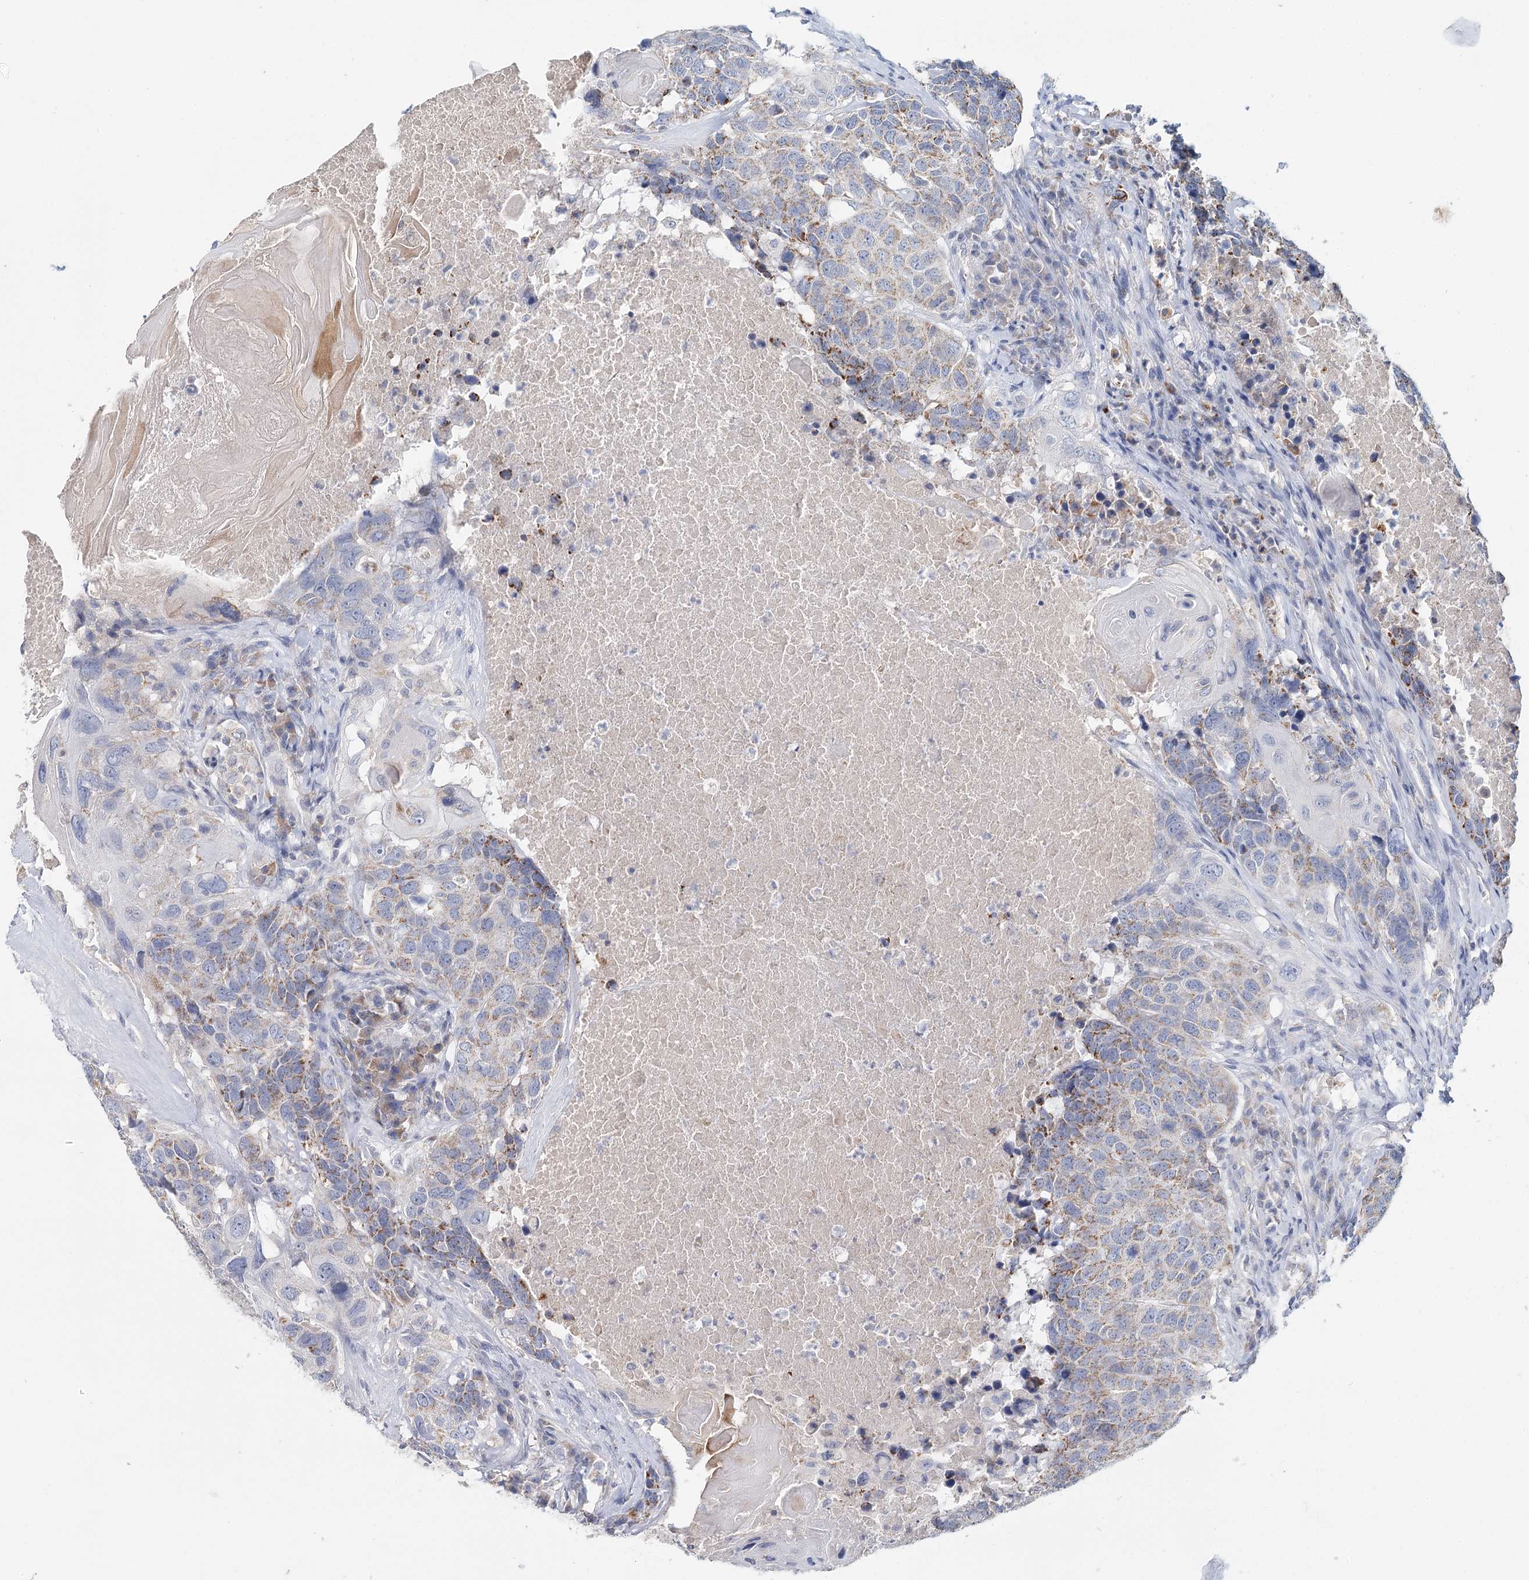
{"staining": {"intensity": "moderate", "quantity": "25%-75%", "location": "cytoplasmic/membranous"}, "tissue": "head and neck cancer", "cell_type": "Tumor cells", "image_type": "cancer", "snomed": [{"axis": "morphology", "description": "Squamous cell carcinoma, NOS"}, {"axis": "topography", "description": "Head-Neck"}], "caption": "Protein staining by immunohistochemistry (IHC) displays moderate cytoplasmic/membranous staining in approximately 25%-75% of tumor cells in squamous cell carcinoma (head and neck).", "gene": "ARHGAP44", "patient": {"sex": "male", "age": 66}}